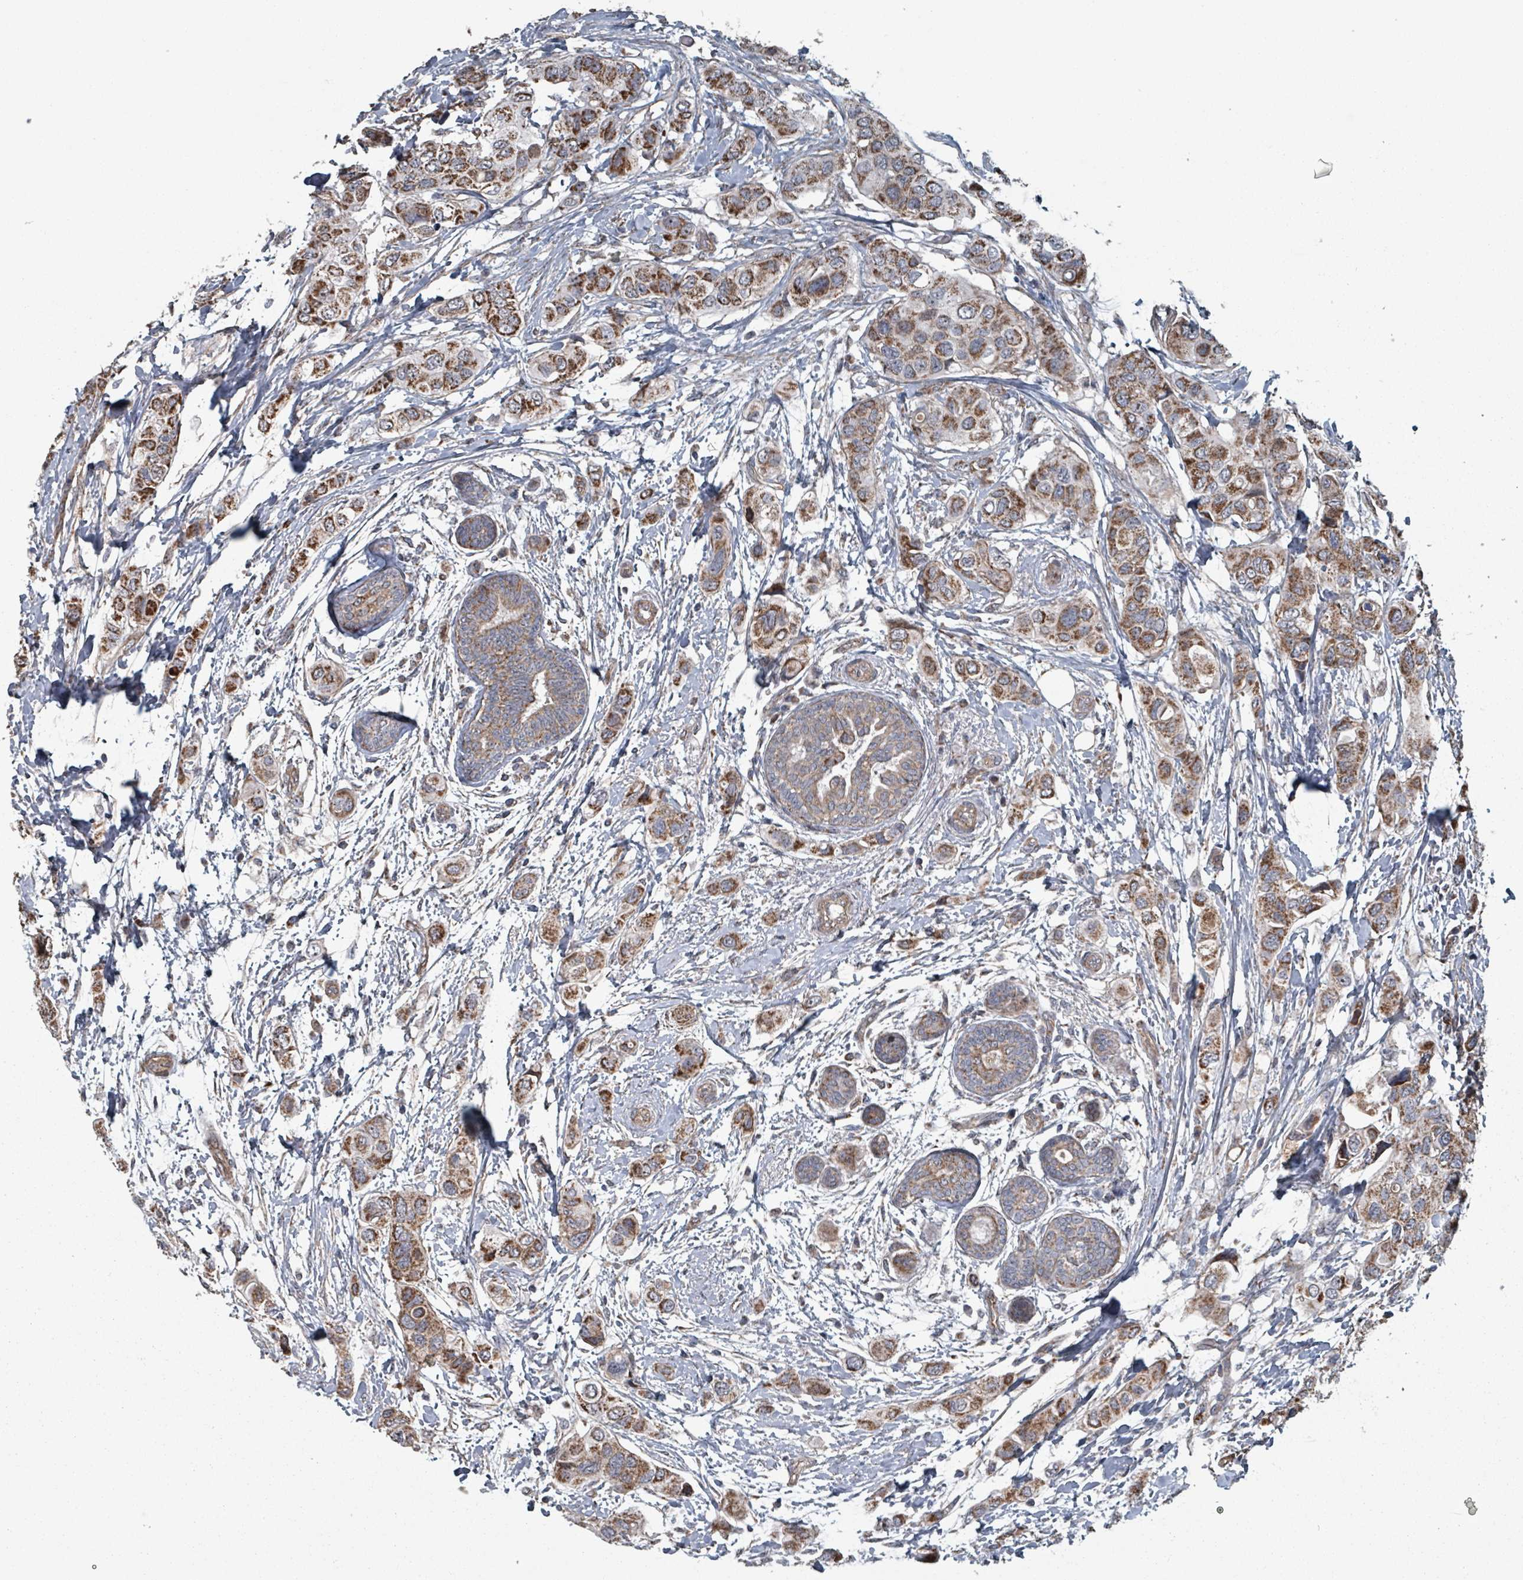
{"staining": {"intensity": "strong", "quantity": ">75%", "location": "cytoplasmic/membranous"}, "tissue": "breast cancer", "cell_type": "Tumor cells", "image_type": "cancer", "snomed": [{"axis": "morphology", "description": "Lobular carcinoma"}, {"axis": "topography", "description": "Breast"}], "caption": "Breast lobular carcinoma was stained to show a protein in brown. There is high levels of strong cytoplasmic/membranous expression in about >75% of tumor cells.", "gene": "MRPL4", "patient": {"sex": "female", "age": 51}}